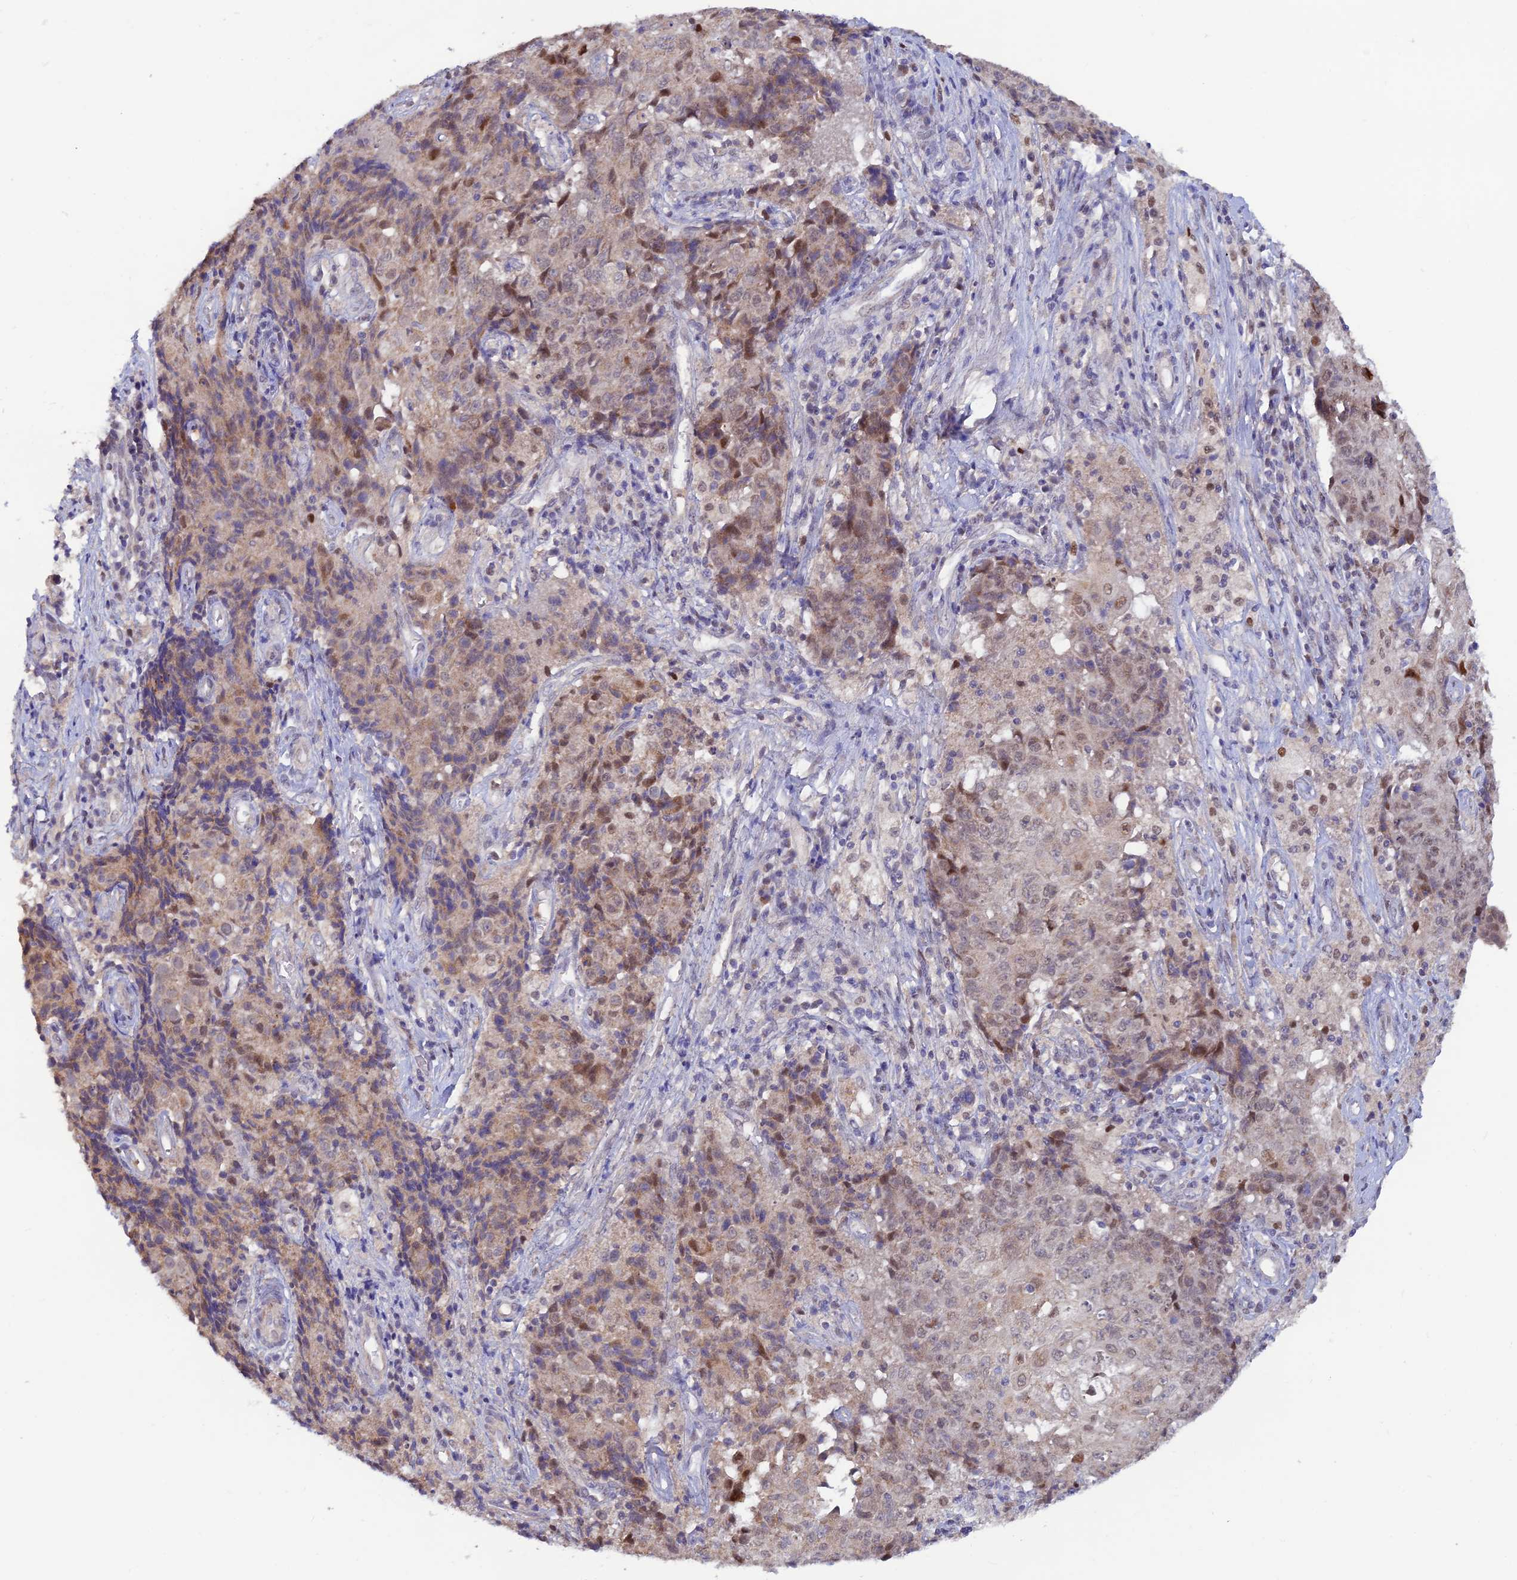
{"staining": {"intensity": "weak", "quantity": "25%-75%", "location": "cytoplasmic/membranous,nuclear"}, "tissue": "ovarian cancer", "cell_type": "Tumor cells", "image_type": "cancer", "snomed": [{"axis": "morphology", "description": "Carcinoma, endometroid"}, {"axis": "topography", "description": "Ovary"}], "caption": "DAB (3,3'-diaminobenzidine) immunohistochemical staining of human ovarian endometroid carcinoma displays weak cytoplasmic/membranous and nuclear protein positivity in approximately 25%-75% of tumor cells.", "gene": "FASTKD5", "patient": {"sex": "female", "age": 42}}